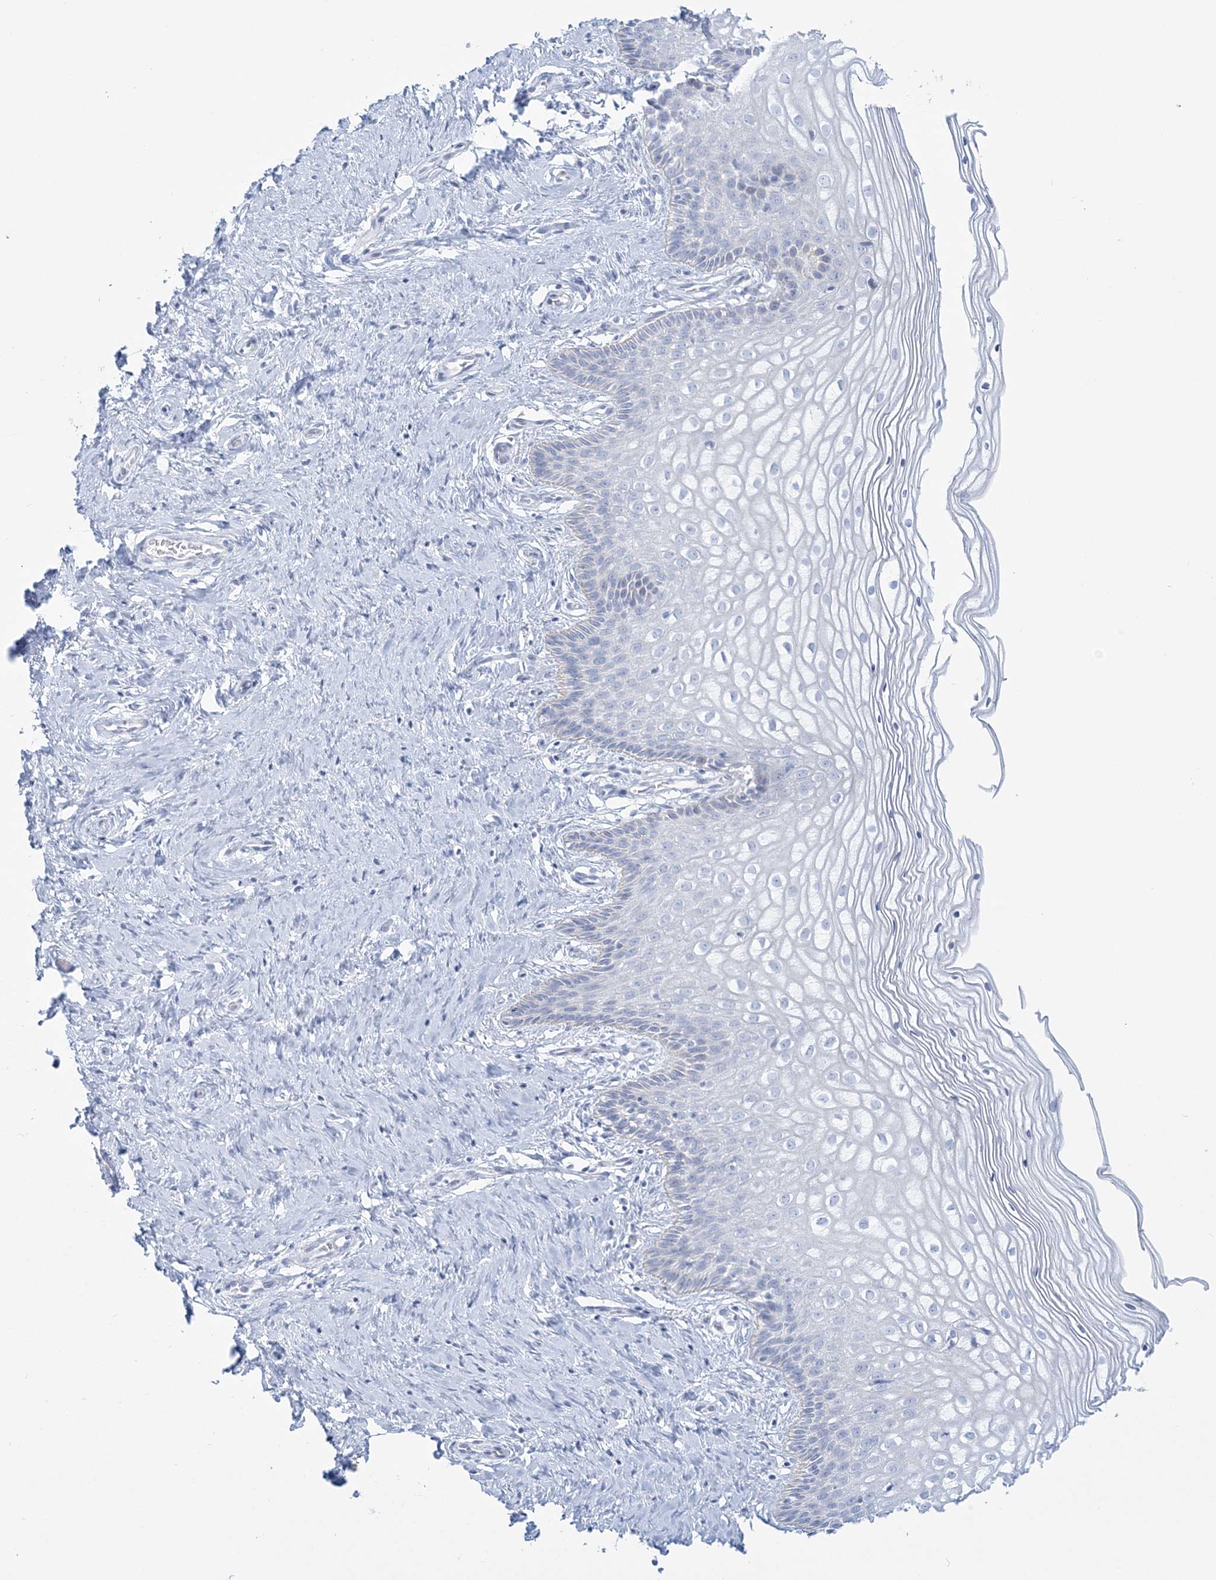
{"staining": {"intensity": "strong", "quantity": "<25%", "location": "cytoplasmic/membranous"}, "tissue": "cervix", "cell_type": "Glandular cells", "image_type": "normal", "snomed": [{"axis": "morphology", "description": "Normal tissue, NOS"}, {"axis": "topography", "description": "Cervix"}], "caption": "Protein staining of benign cervix shows strong cytoplasmic/membranous expression in about <25% of glandular cells. Using DAB (brown) and hematoxylin (blue) stains, captured at high magnification using brightfield microscopy.", "gene": "ADGB", "patient": {"sex": "female", "age": 33}}